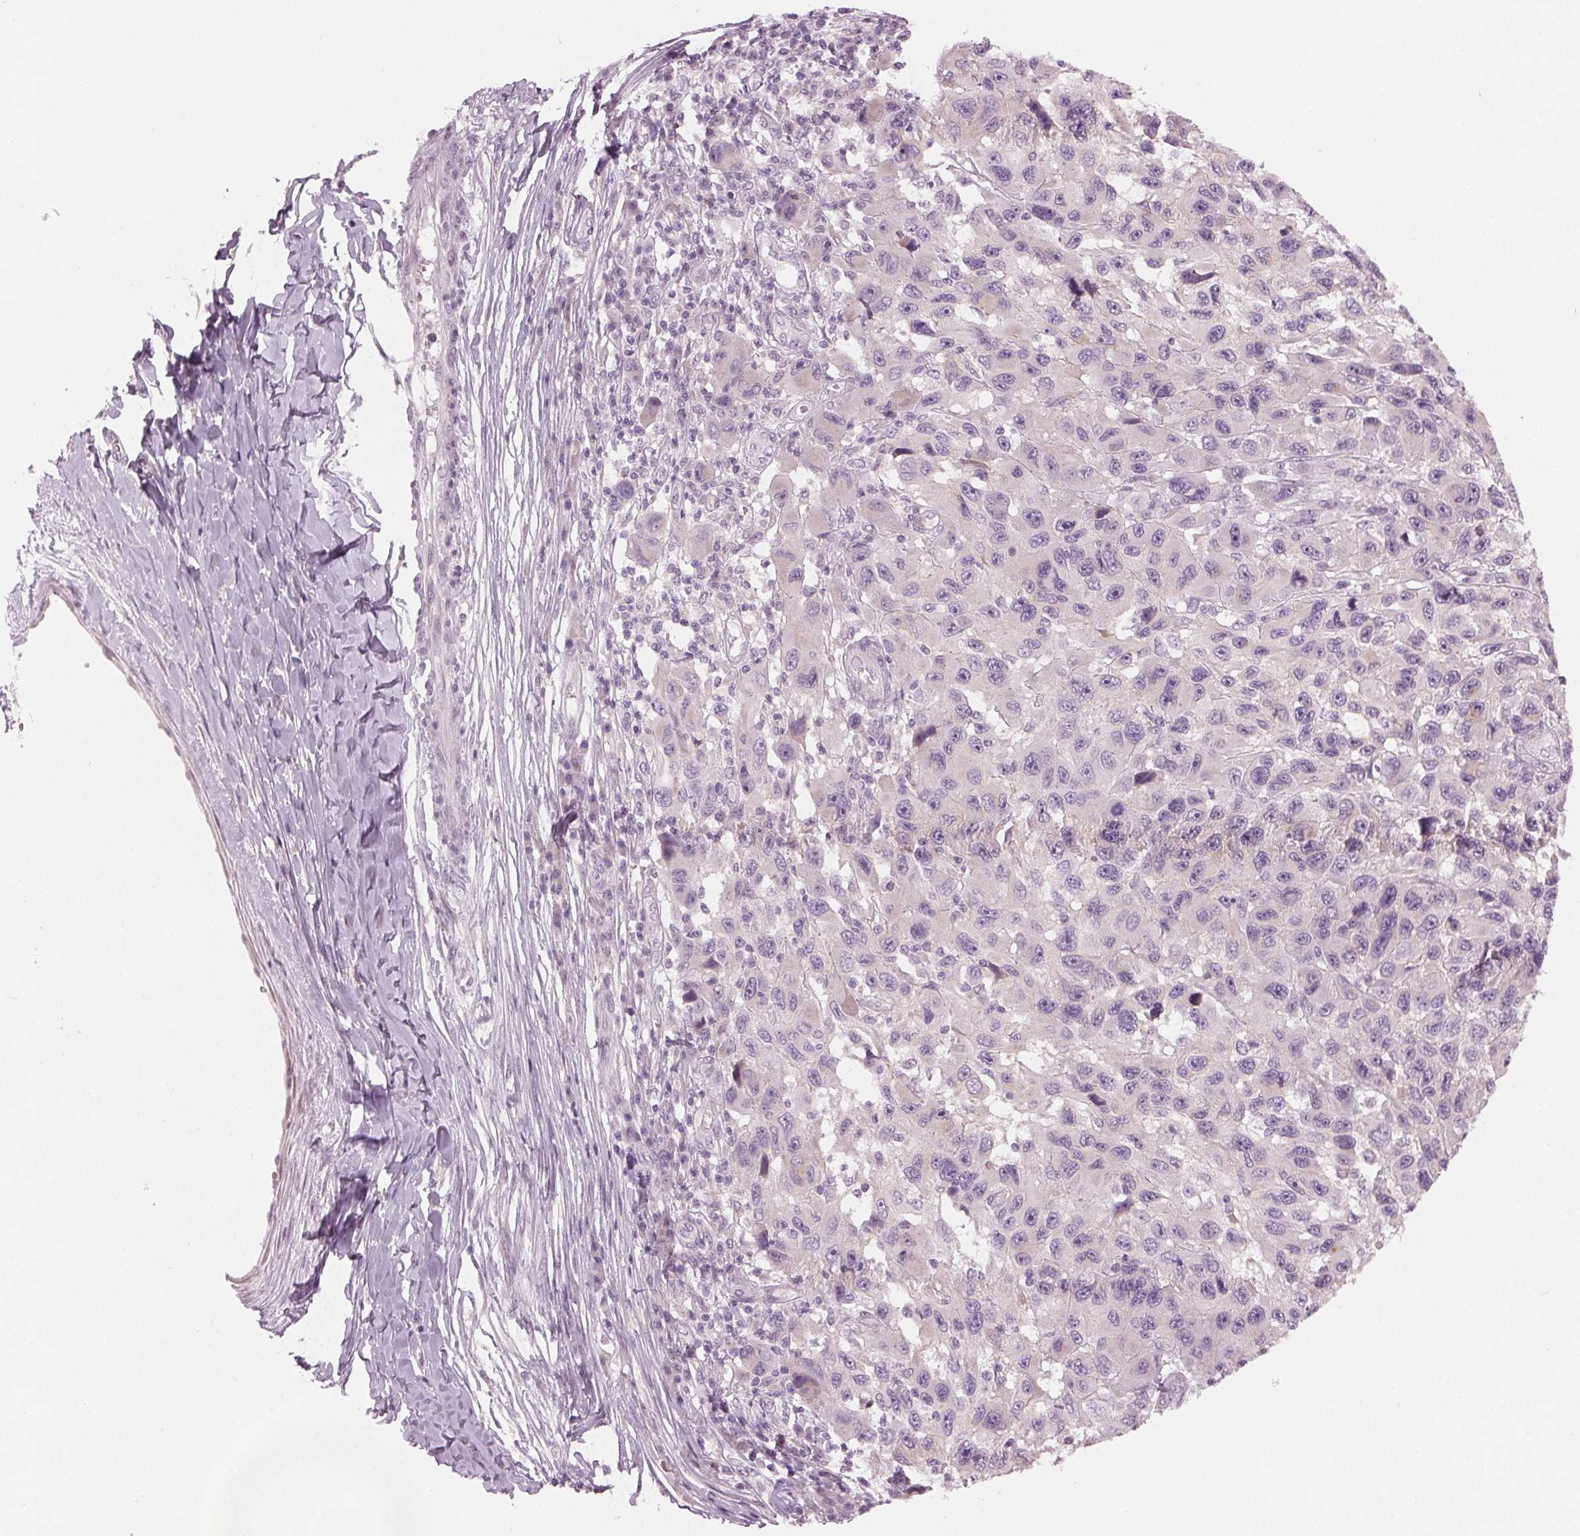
{"staining": {"intensity": "negative", "quantity": "none", "location": "none"}, "tissue": "melanoma", "cell_type": "Tumor cells", "image_type": "cancer", "snomed": [{"axis": "morphology", "description": "Malignant melanoma, NOS"}, {"axis": "topography", "description": "Skin"}], "caption": "High power microscopy histopathology image of an immunohistochemistry (IHC) image of melanoma, revealing no significant expression in tumor cells.", "gene": "PRAP1", "patient": {"sex": "male", "age": 53}}